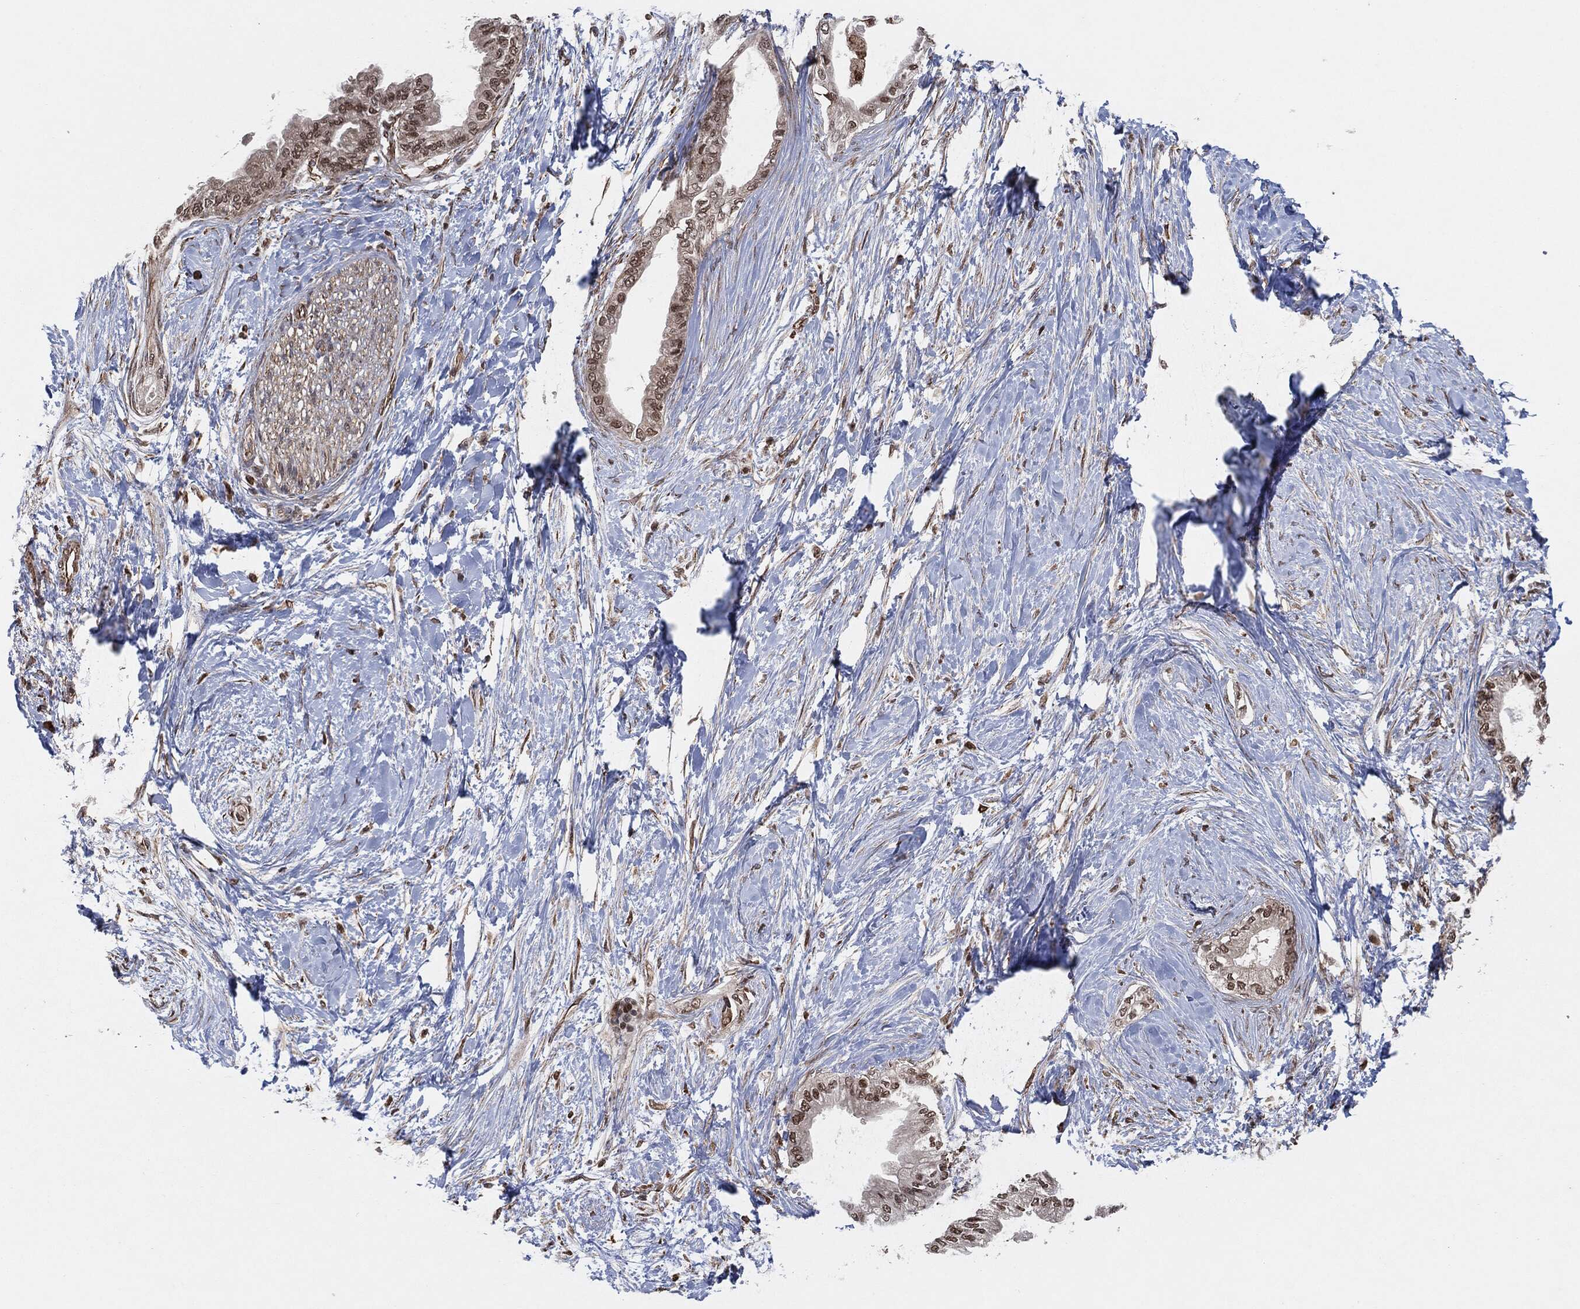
{"staining": {"intensity": "strong", "quantity": "25%-75%", "location": "nuclear"}, "tissue": "pancreatic cancer", "cell_type": "Tumor cells", "image_type": "cancer", "snomed": [{"axis": "morphology", "description": "Normal tissue, NOS"}, {"axis": "morphology", "description": "Adenocarcinoma, NOS"}, {"axis": "topography", "description": "Pancreas"}, {"axis": "topography", "description": "Duodenum"}], "caption": "A brown stain shows strong nuclear positivity of a protein in pancreatic adenocarcinoma tumor cells.", "gene": "TP53RK", "patient": {"sex": "female", "age": 60}}